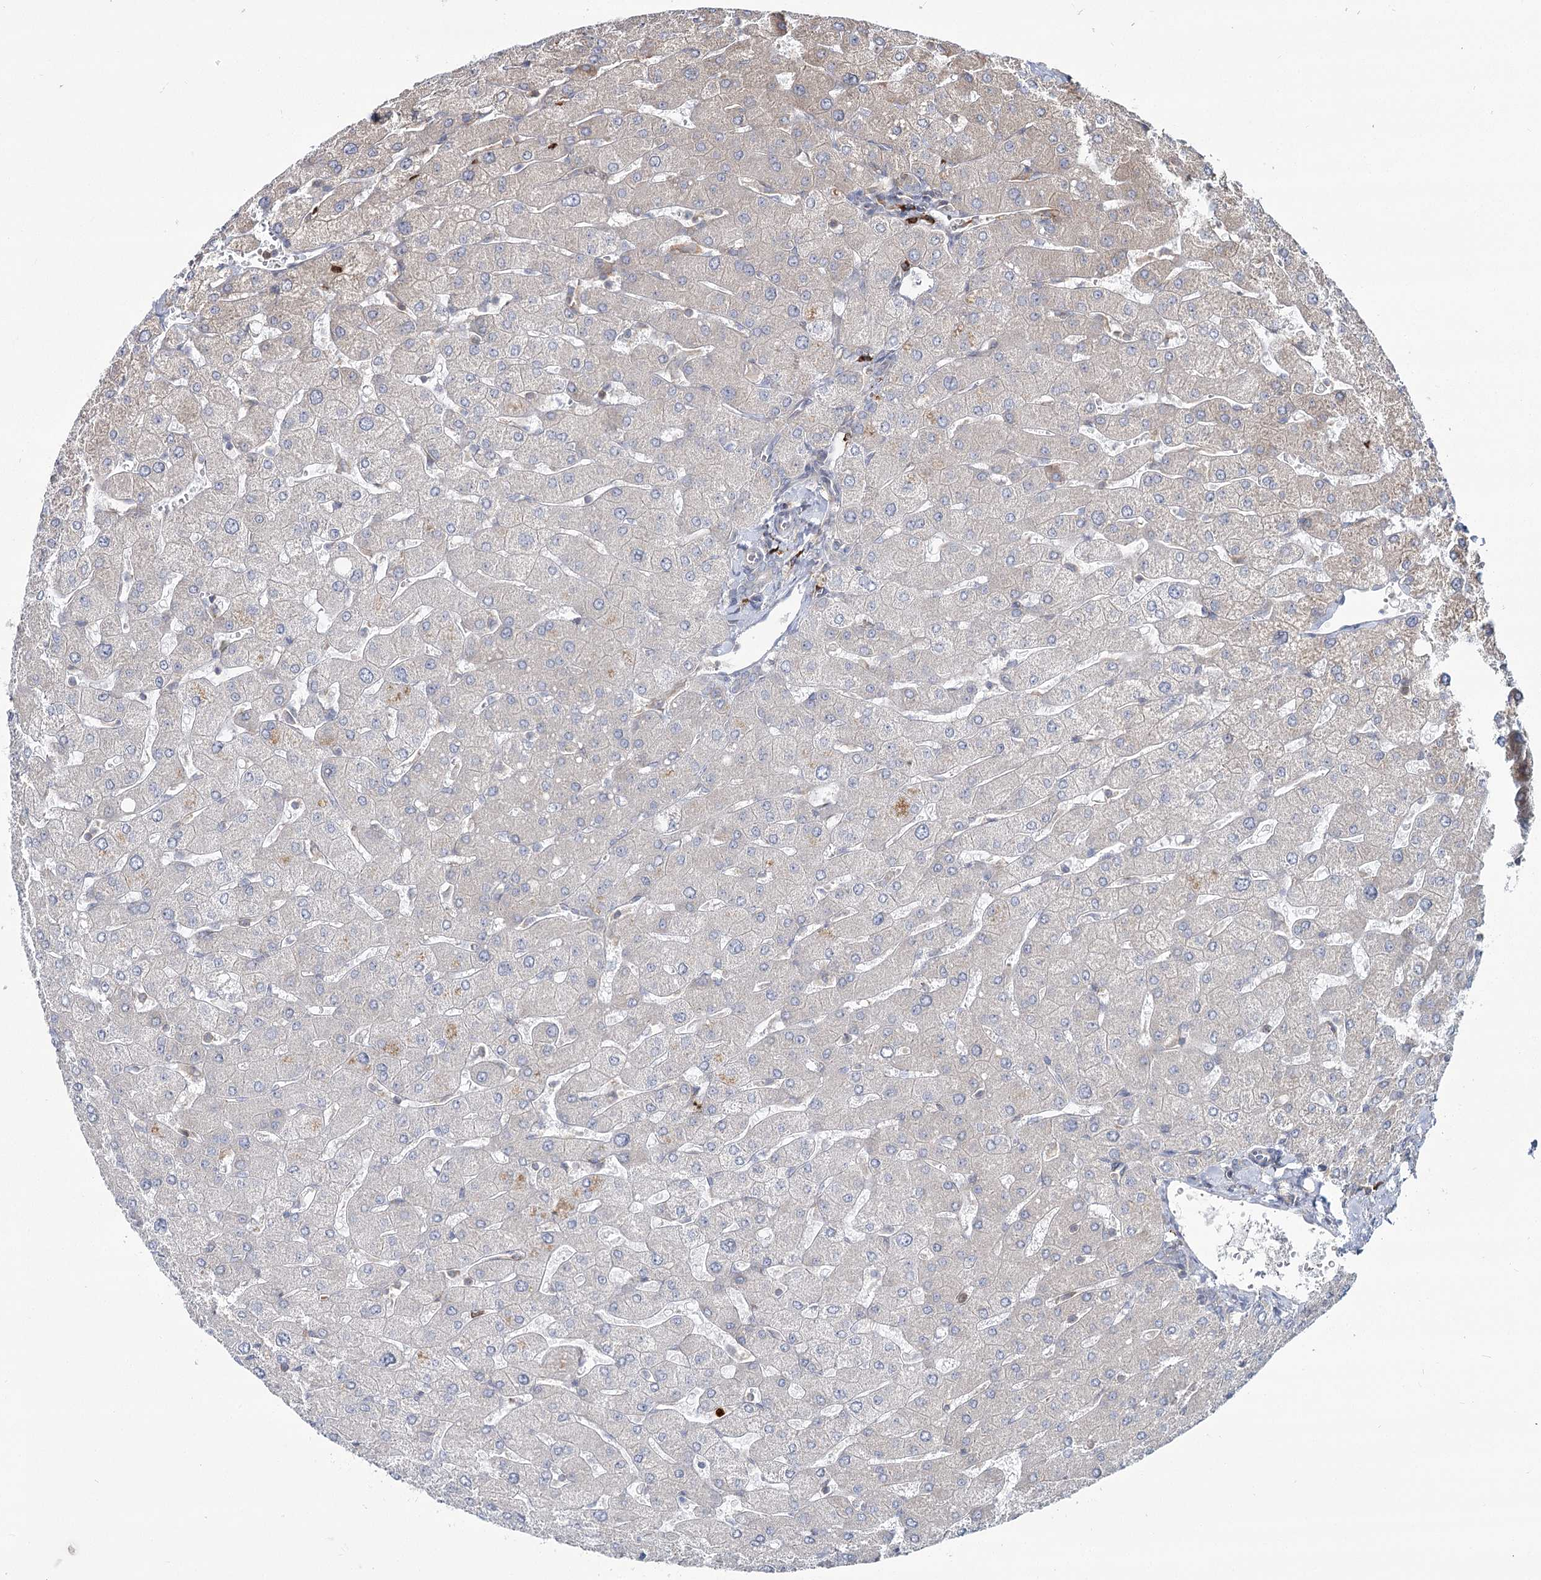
{"staining": {"intensity": "negative", "quantity": "none", "location": "none"}, "tissue": "liver", "cell_type": "Cholangiocytes", "image_type": "normal", "snomed": [{"axis": "morphology", "description": "Normal tissue, NOS"}, {"axis": "topography", "description": "Liver"}], "caption": "Liver was stained to show a protein in brown. There is no significant expression in cholangiocytes. (DAB immunohistochemistry with hematoxylin counter stain).", "gene": "POGLUT1", "patient": {"sex": "male", "age": 55}}